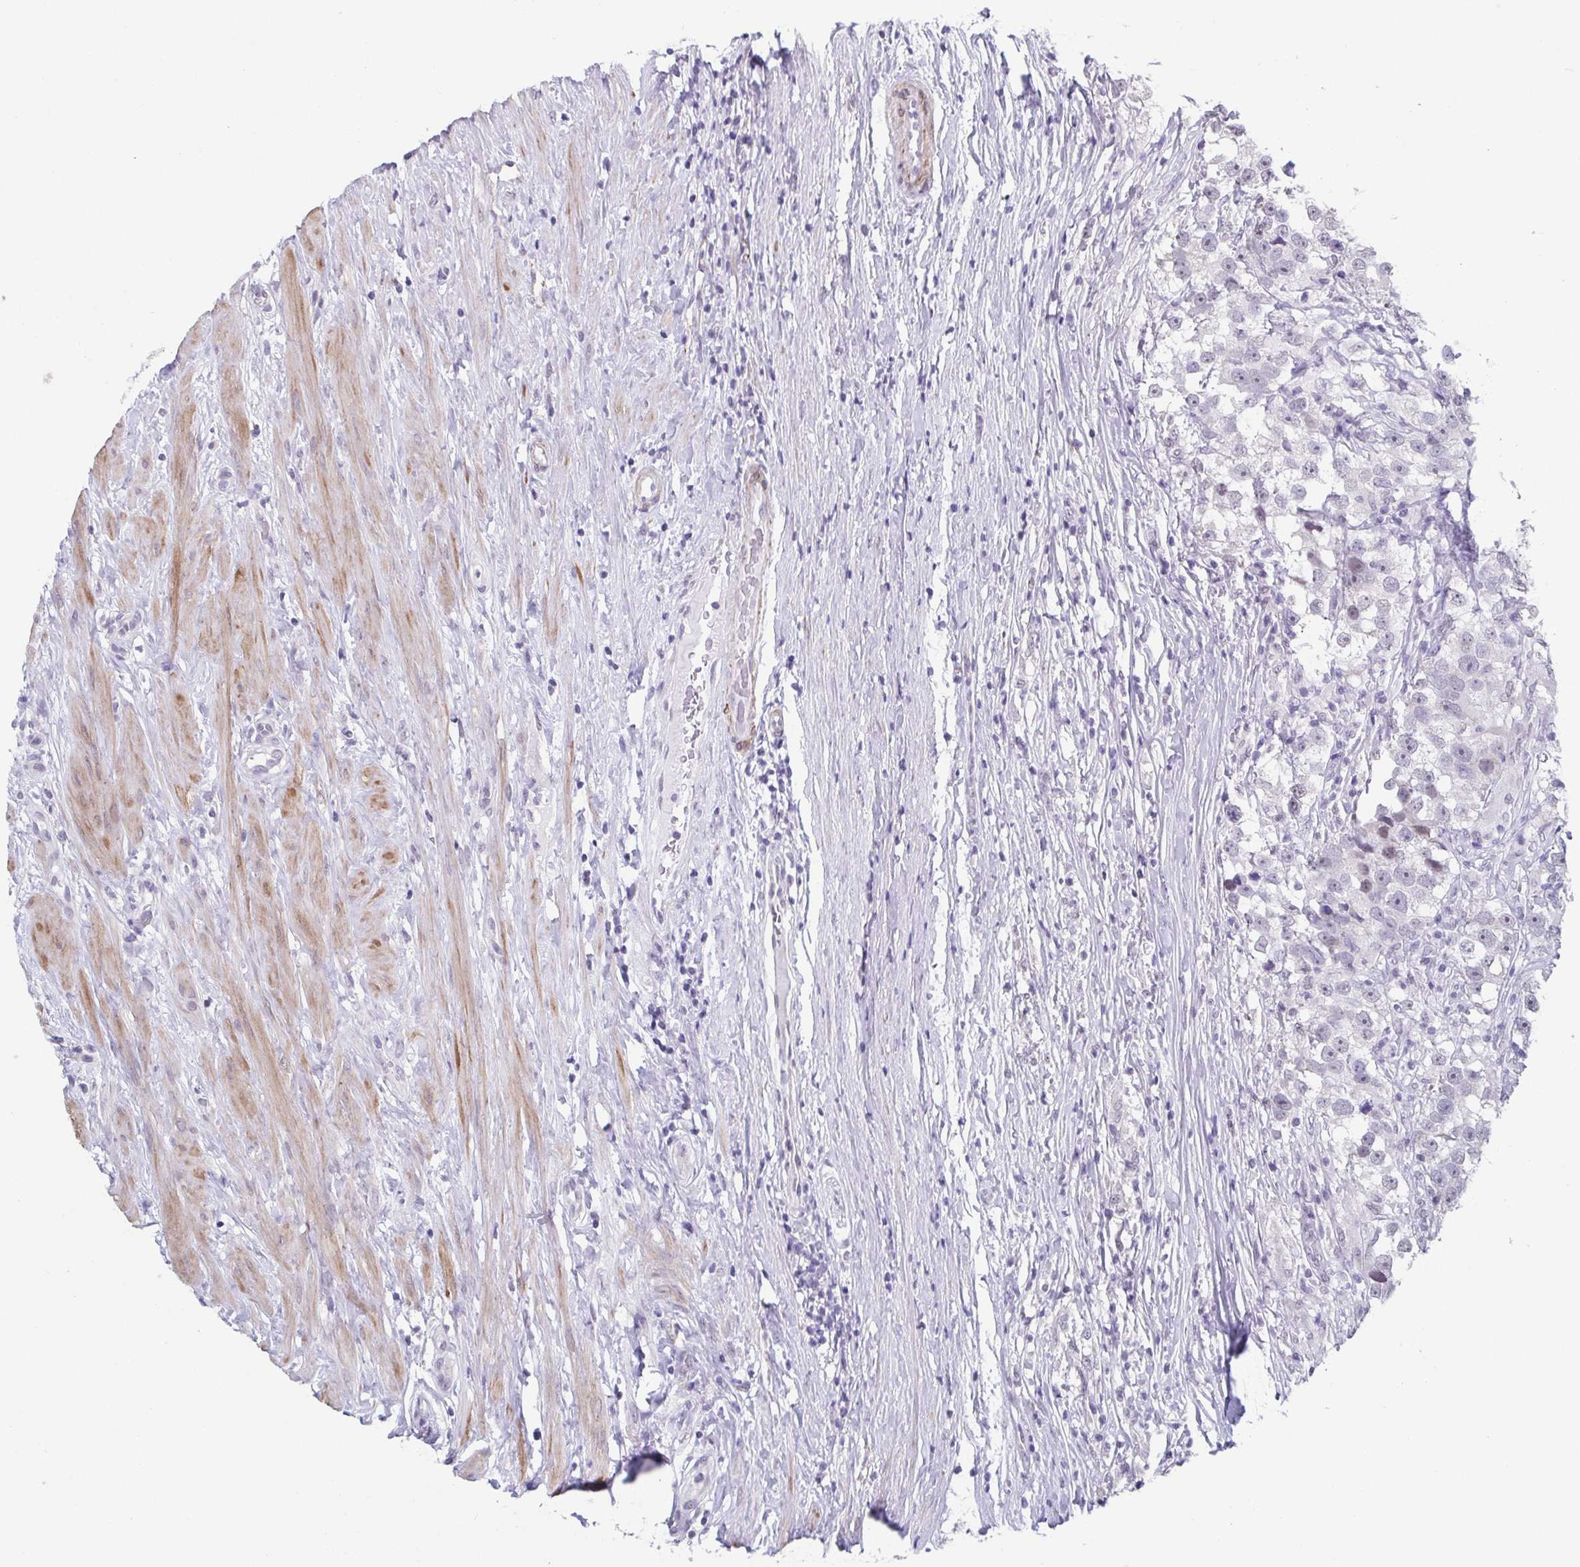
{"staining": {"intensity": "weak", "quantity": "<25%", "location": "nuclear"}, "tissue": "testis cancer", "cell_type": "Tumor cells", "image_type": "cancer", "snomed": [{"axis": "morphology", "description": "Seminoma, NOS"}, {"axis": "topography", "description": "Testis"}], "caption": "A high-resolution image shows immunohistochemistry staining of testis seminoma, which demonstrates no significant positivity in tumor cells. (DAB (3,3'-diaminobenzidine) IHC with hematoxylin counter stain).", "gene": "TMEM92", "patient": {"sex": "male", "age": 46}}